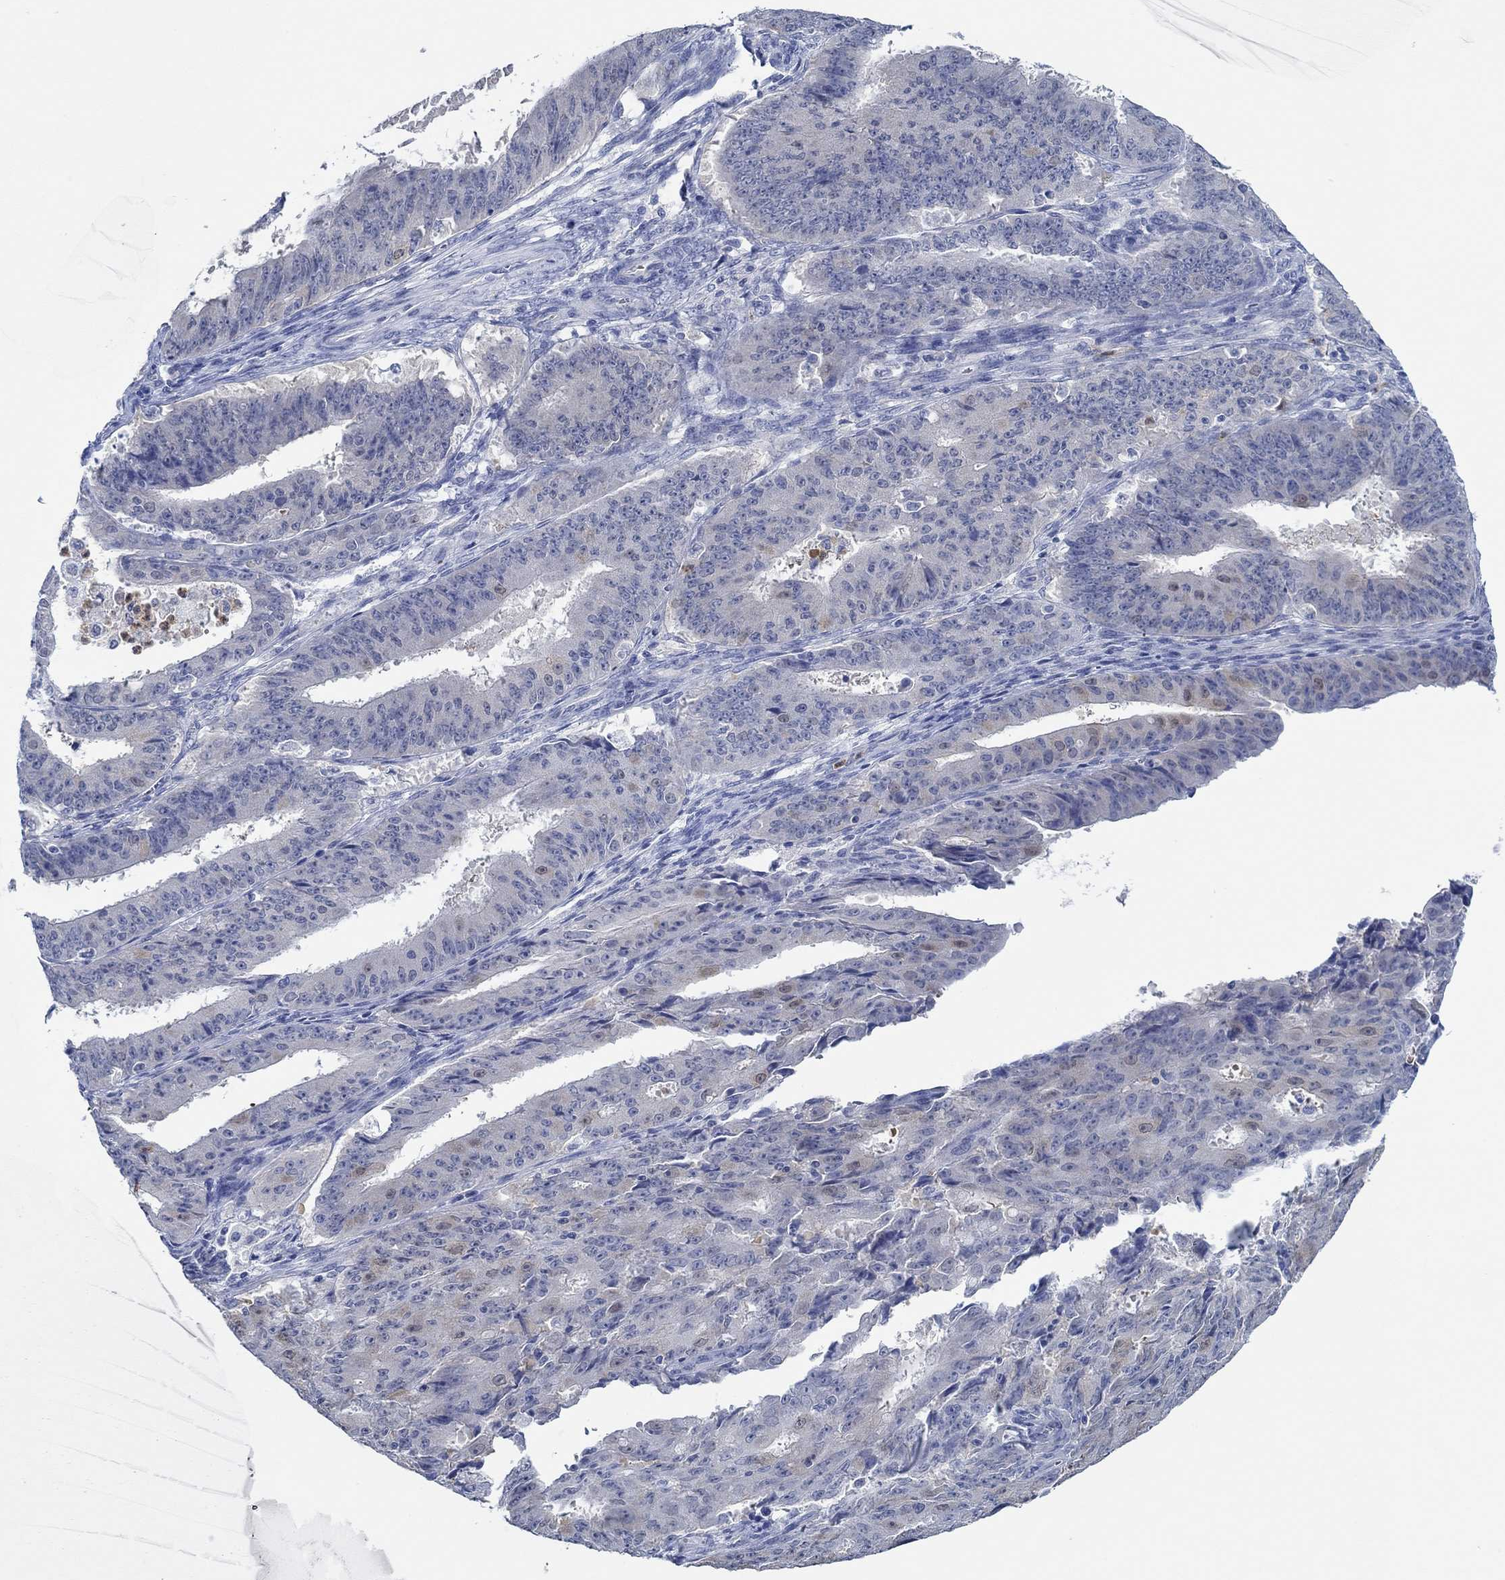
{"staining": {"intensity": "moderate", "quantity": "<25%", "location": "cytoplasmic/membranous"}, "tissue": "ovarian cancer", "cell_type": "Tumor cells", "image_type": "cancer", "snomed": [{"axis": "morphology", "description": "Carcinoma, endometroid"}, {"axis": "topography", "description": "Ovary"}], "caption": "About <25% of tumor cells in human endometroid carcinoma (ovarian) demonstrate moderate cytoplasmic/membranous protein staining as visualized by brown immunohistochemical staining.", "gene": "ZNF671", "patient": {"sex": "female", "age": 42}}